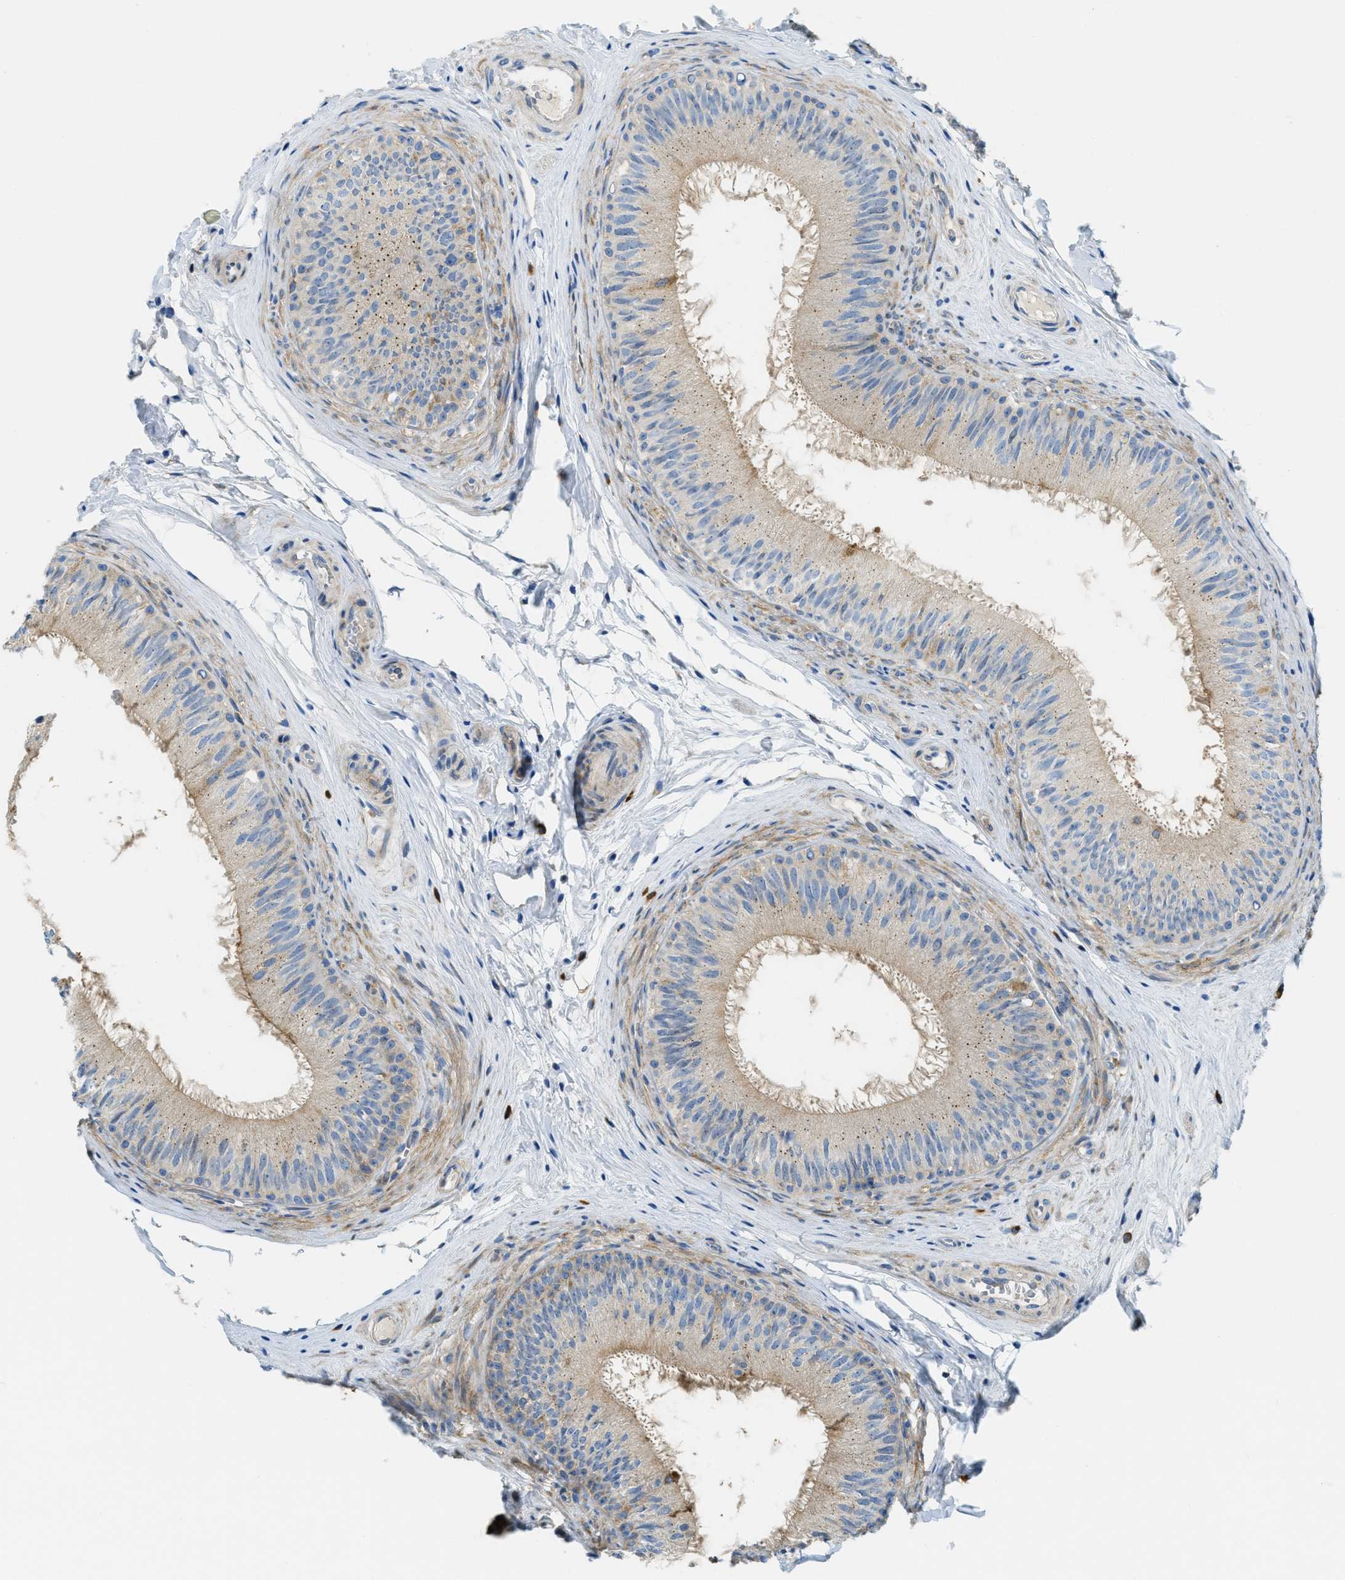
{"staining": {"intensity": "weak", "quantity": ">75%", "location": "cytoplasmic/membranous"}, "tissue": "epididymis", "cell_type": "Glandular cells", "image_type": "normal", "snomed": [{"axis": "morphology", "description": "Normal tissue, NOS"}, {"axis": "topography", "description": "Testis"}, {"axis": "topography", "description": "Epididymis"}], "caption": "Epididymis stained for a protein exhibits weak cytoplasmic/membranous positivity in glandular cells.", "gene": "RFFL", "patient": {"sex": "male", "age": 36}}